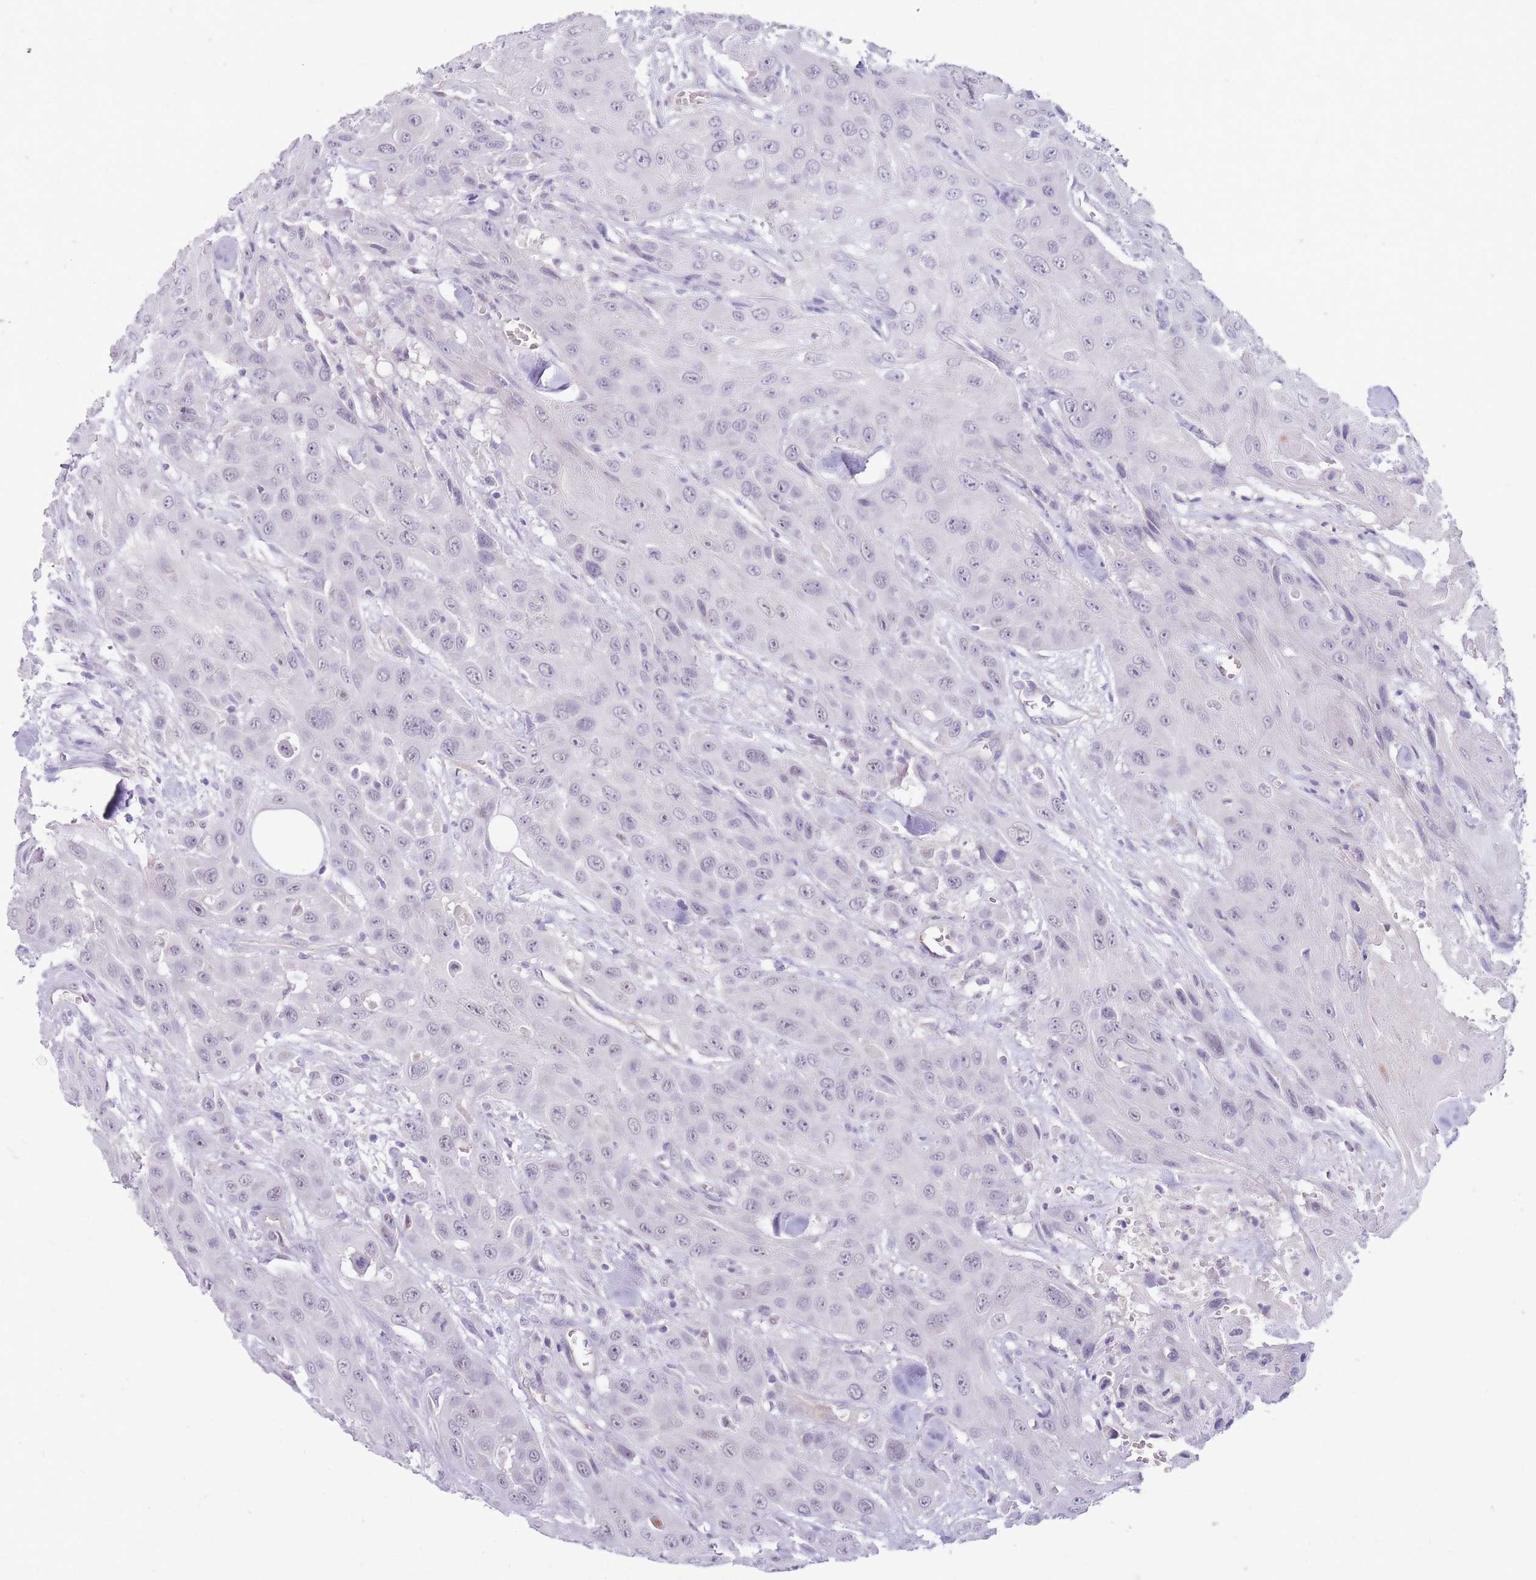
{"staining": {"intensity": "negative", "quantity": "none", "location": "none"}, "tissue": "head and neck cancer", "cell_type": "Tumor cells", "image_type": "cancer", "snomed": [{"axis": "morphology", "description": "Squamous cell carcinoma, NOS"}, {"axis": "topography", "description": "Head-Neck"}], "caption": "High magnification brightfield microscopy of head and neck cancer (squamous cell carcinoma) stained with DAB (brown) and counterstained with hematoxylin (blue): tumor cells show no significant staining. The staining is performed using DAB (3,3'-diaminobenzidine) brown chromogen with nuclei counter-stained in using hematoxylin.", "gene": "ERICH4", "patient": {"sex": "male", "age": 81}}